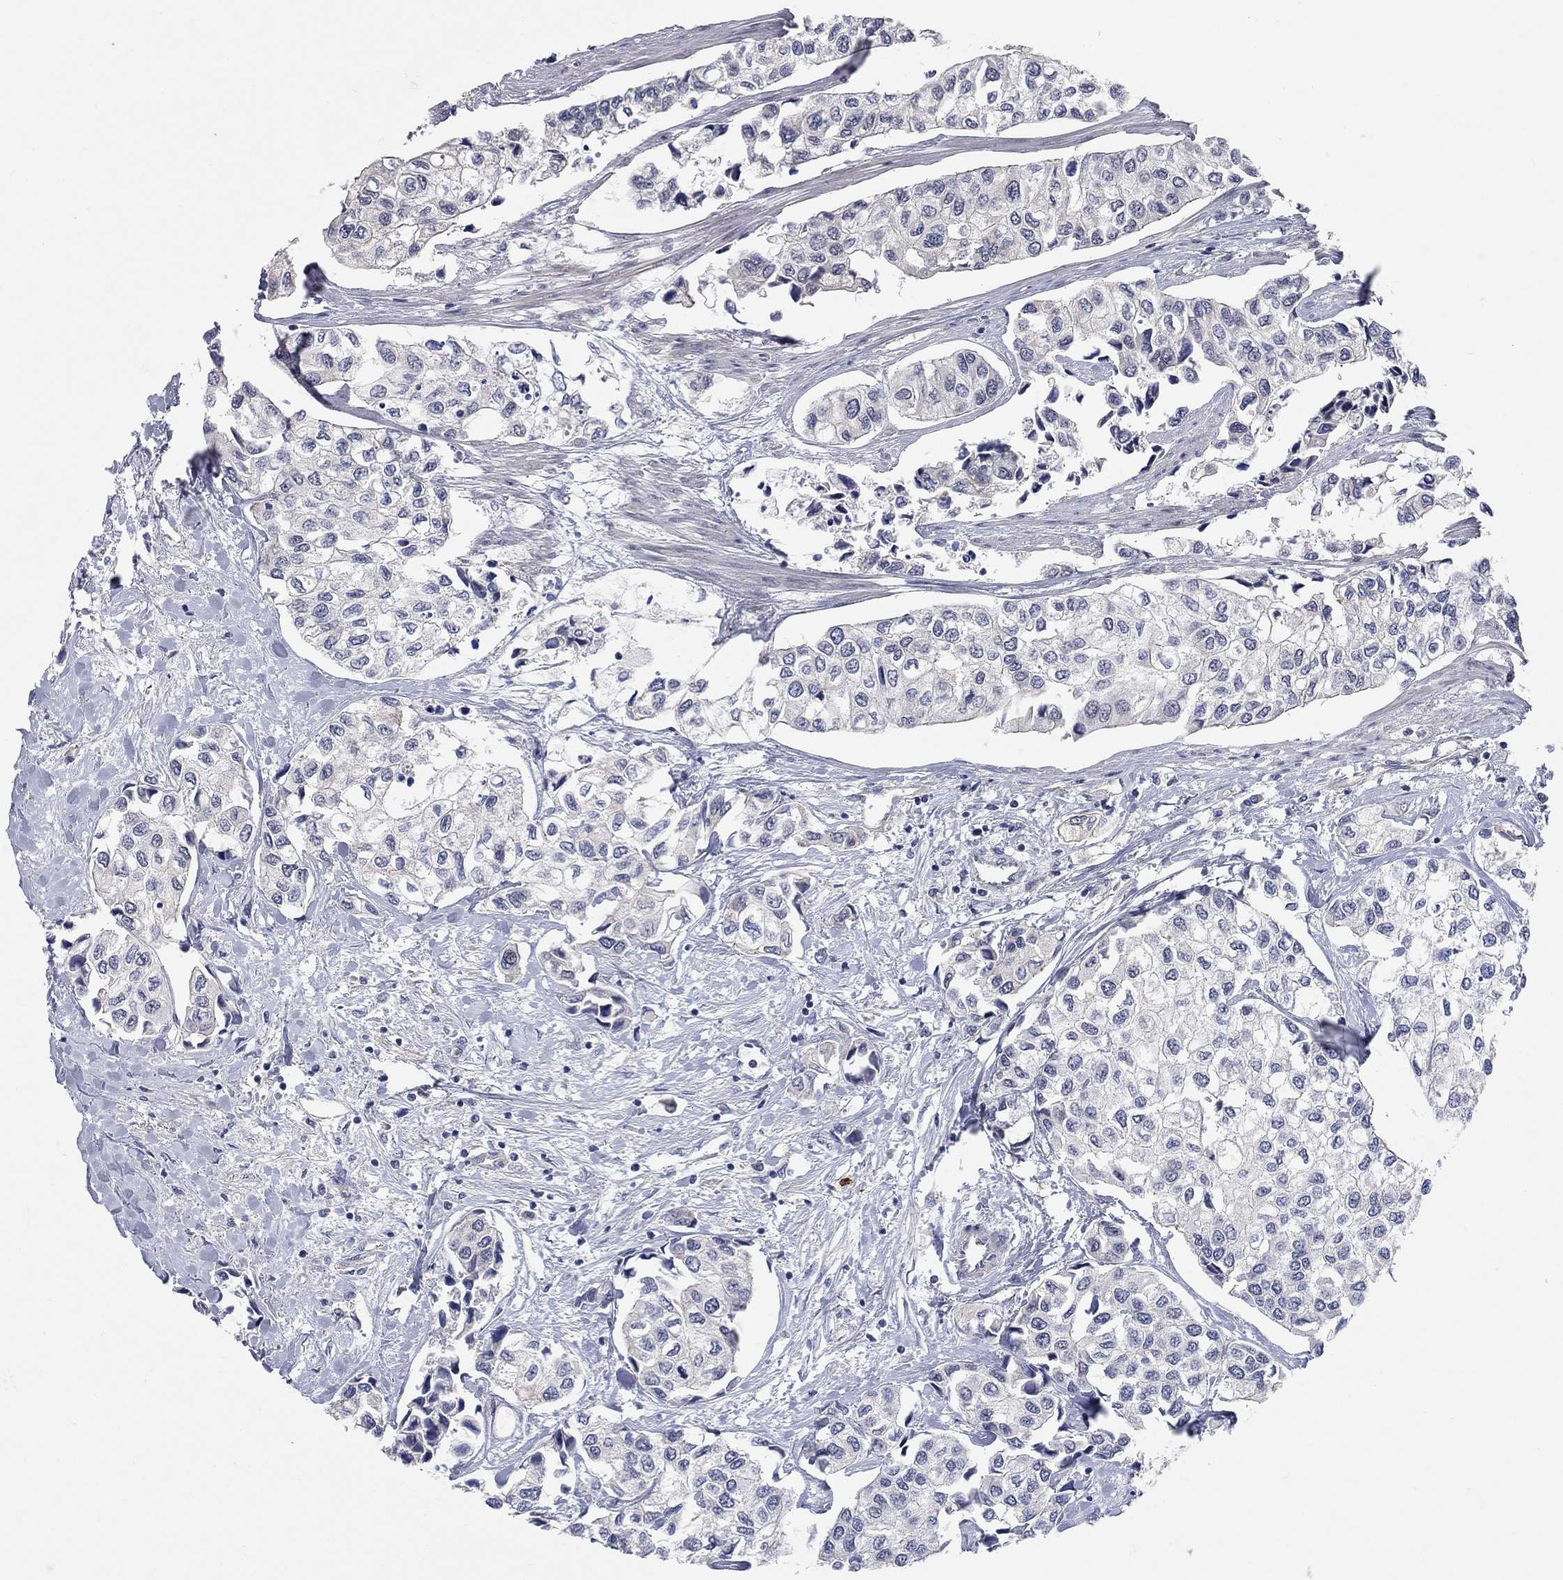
{"staining": {"intensity": "negative", "quantity": "none", "location": "none"}, "tissue": "urothelial cancer", "cell_type": "Tumor cells", "image_type": "cancer", "snomed": [{"axis": "morphology", "description": "Urothelial carcinoma, High grade"}, {"axis": "topography", "description": "Urinary bladder"}], "caption": "Protein analysis of urothelial cancer exhibits no significant positivity in tumor cells.", "gene": "WASF3", "patient": {"sex": "male", "age": 73}}